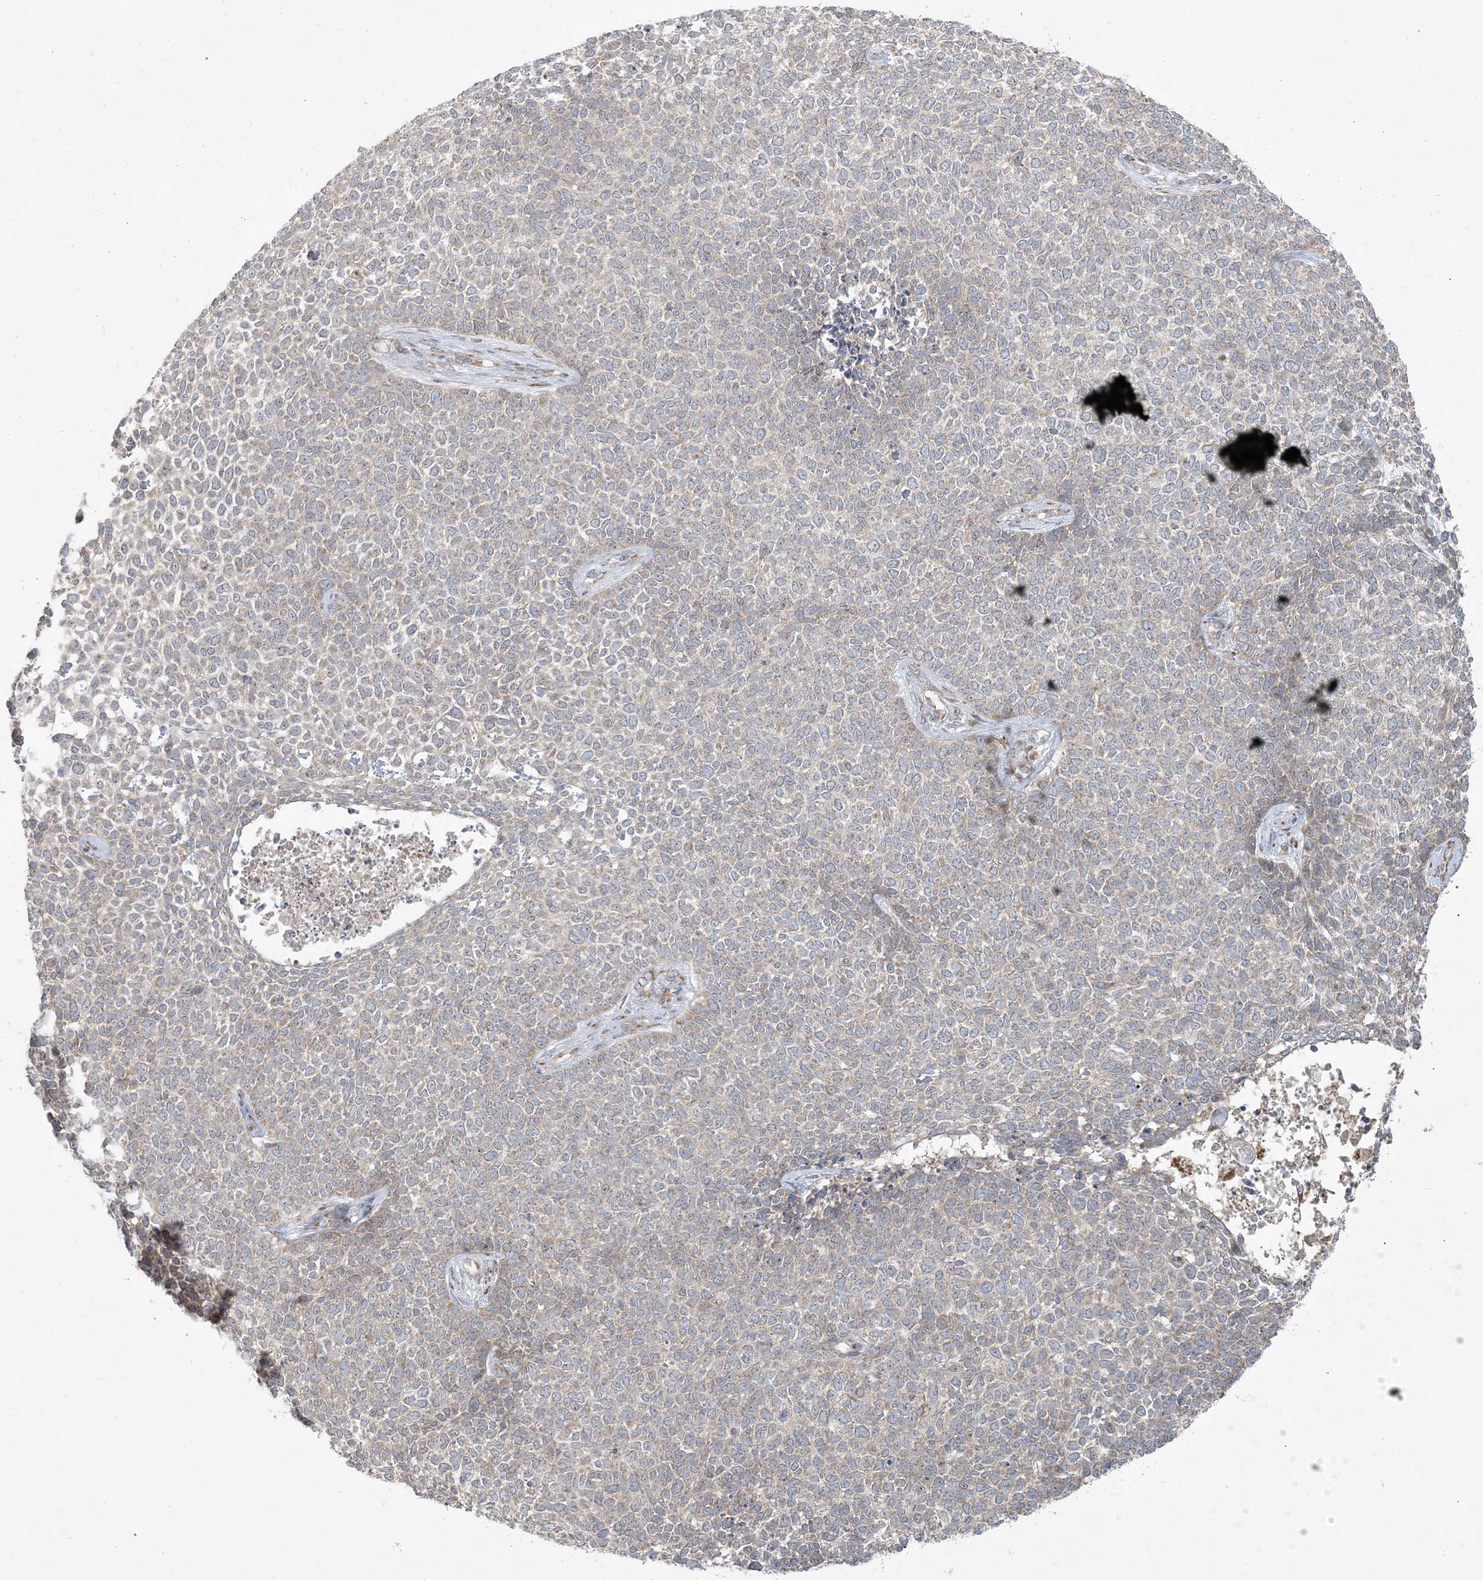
{"staining": {"intensity": "weak", "quantity": "<25%", "location": "cytoplasmic/membranous"}, "tissue": "skin cancer", "cell_type": "Tumor cells", "image_type": "cancer", "snomed": [{"axis": "morphology", "description": "Basal cell carcinoma"}, {"axis": "topography", "description": "Skin"}], "caption": "Immunohistochemistry image of neoplastic tissue: human skin cancer stained with DAB exhibits no significant protein expression in tumor cells.", "gene": "ZNF263", "patient": {"sex": "female", "age": 84}}